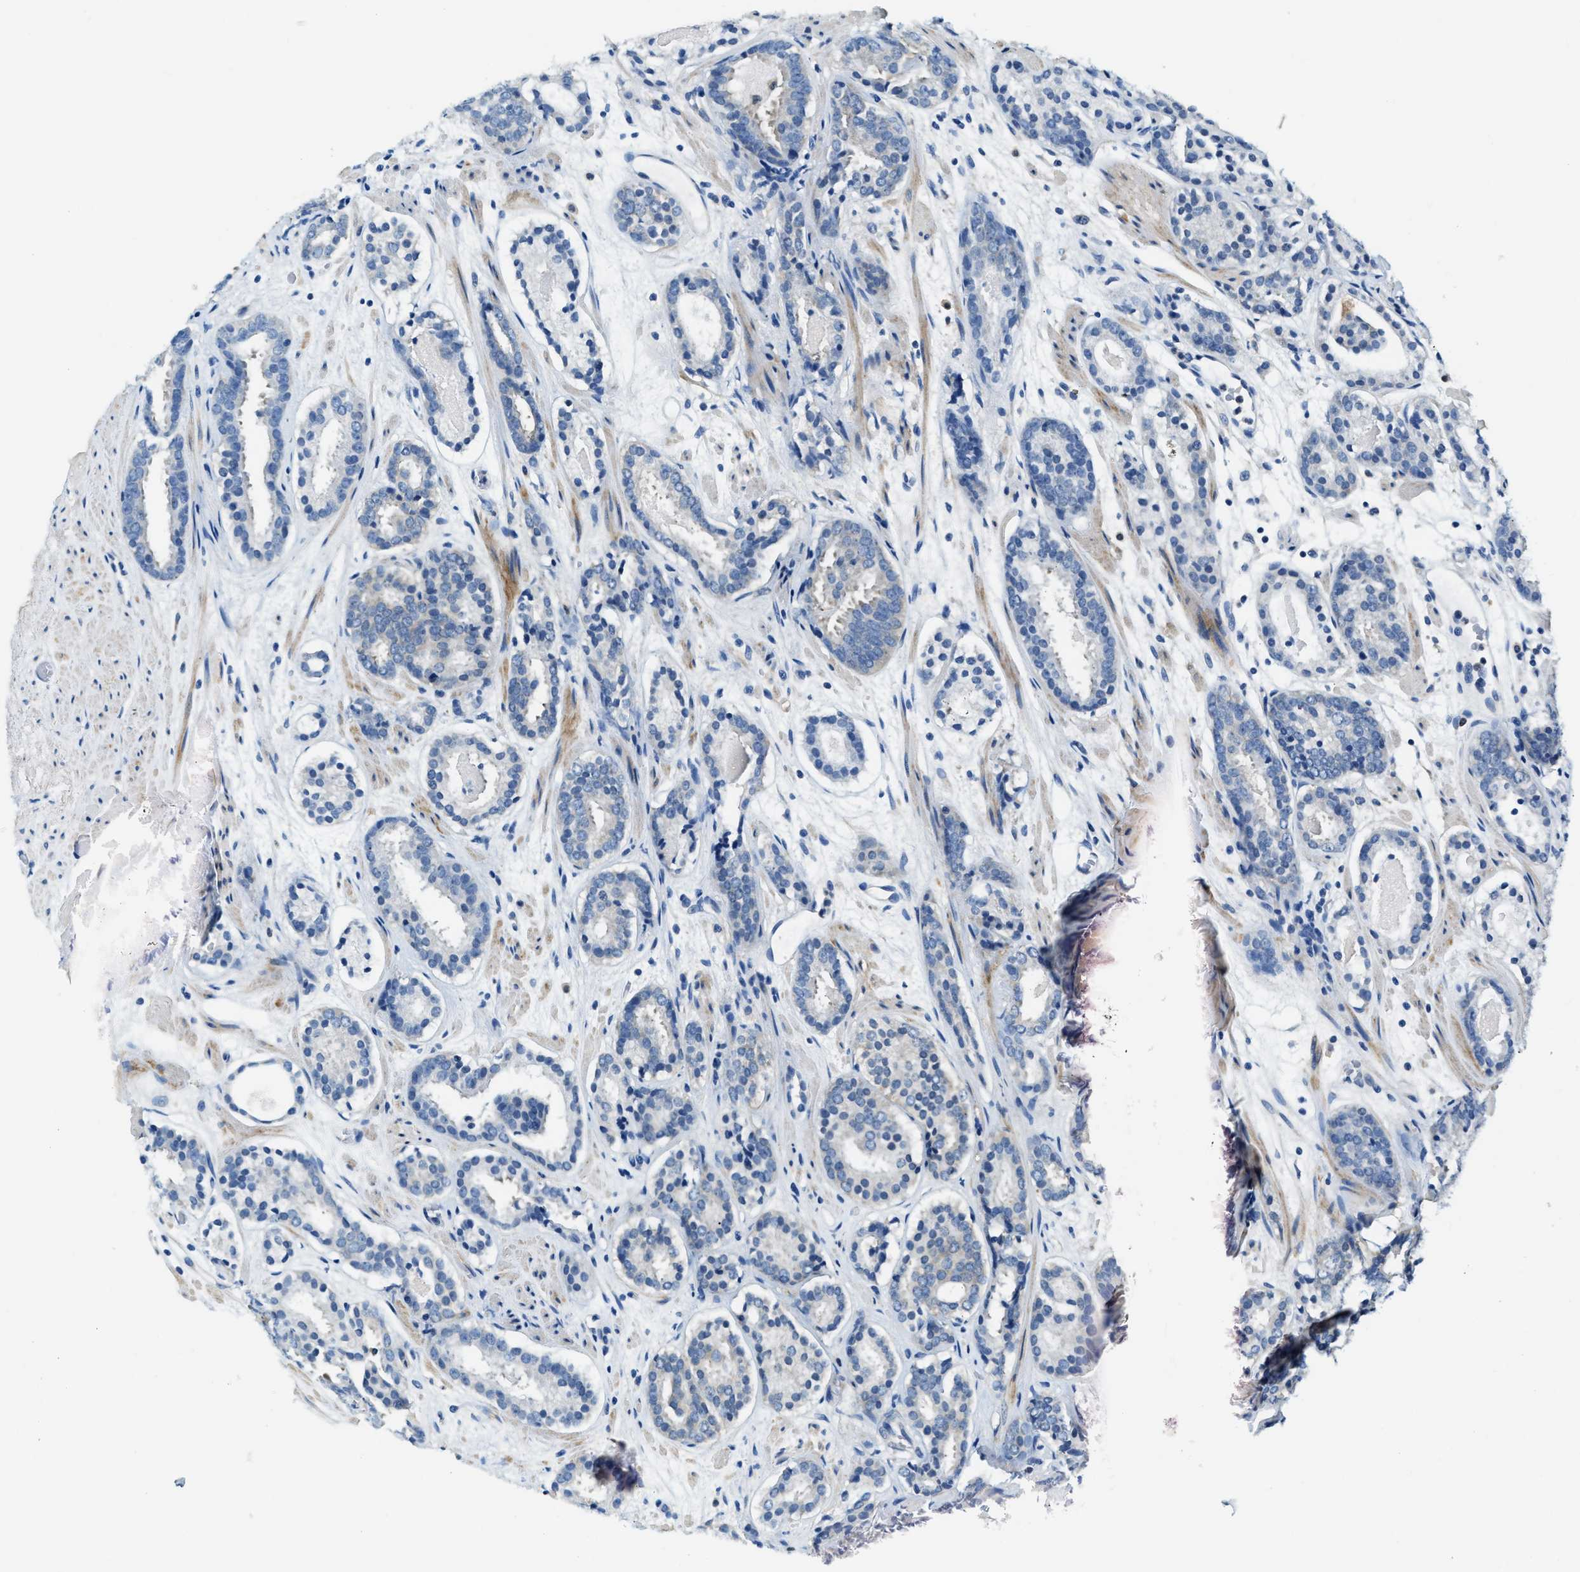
{"staining": {"intensity": "negative", "quantity": "none", "location": "none"}, "tissue": "prostate cancer", "cell_type": "Tumor cells", "image_type": "cancer", "snomed": [{"axis": "morphology", "description": "Adenocarcinoma, Low grade"}, {"axis": "topography", "description": "Prostate"}], "caption": "There is no significant expression in tumor cells of prostate cancer (low-grade adenocarcinoma).", "gene": "EIF2AK2", "patient": {"sex": "male", "age": 69}}